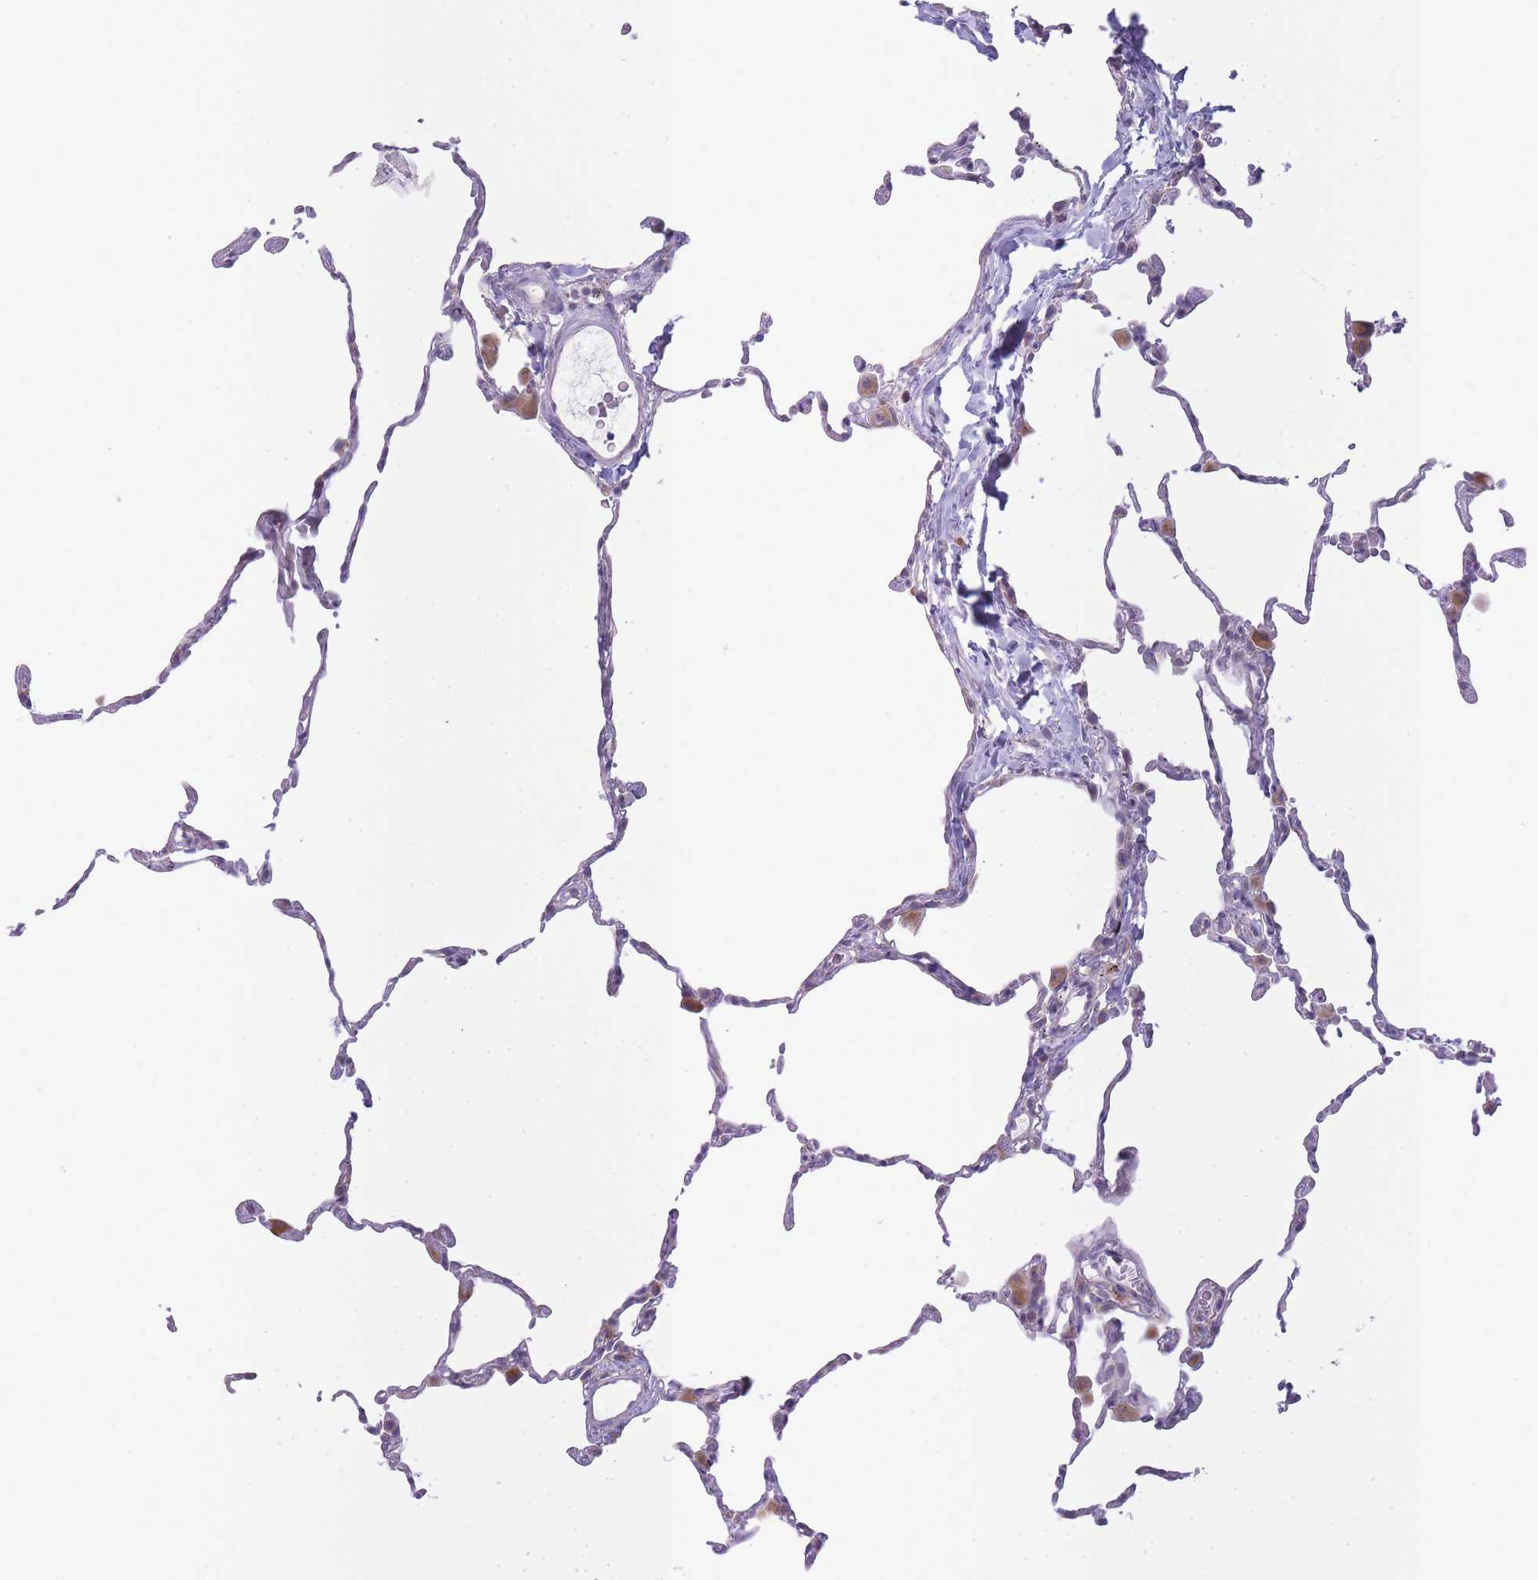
{"staining": {"intensity": "negative", "quantity": "none", "location": "none"}, "tissue": "lung", "cell_type": "Alveolar cells", "image_type": "normal", "snomed": [{"axis": "morphology", "description": "Normal tissue, NOS"}, {"axis": "topography", "description": "Lung"}], "caption": "A photomicrograph of lung stained for a protein exhibits no brown staining in alveolar cells. (DAB (3,3'-diaminobenzidine) IHC with hematoxylin counter stain).", "gene": "OR5L1", "patient": {"sex": "female", "age": 57}}